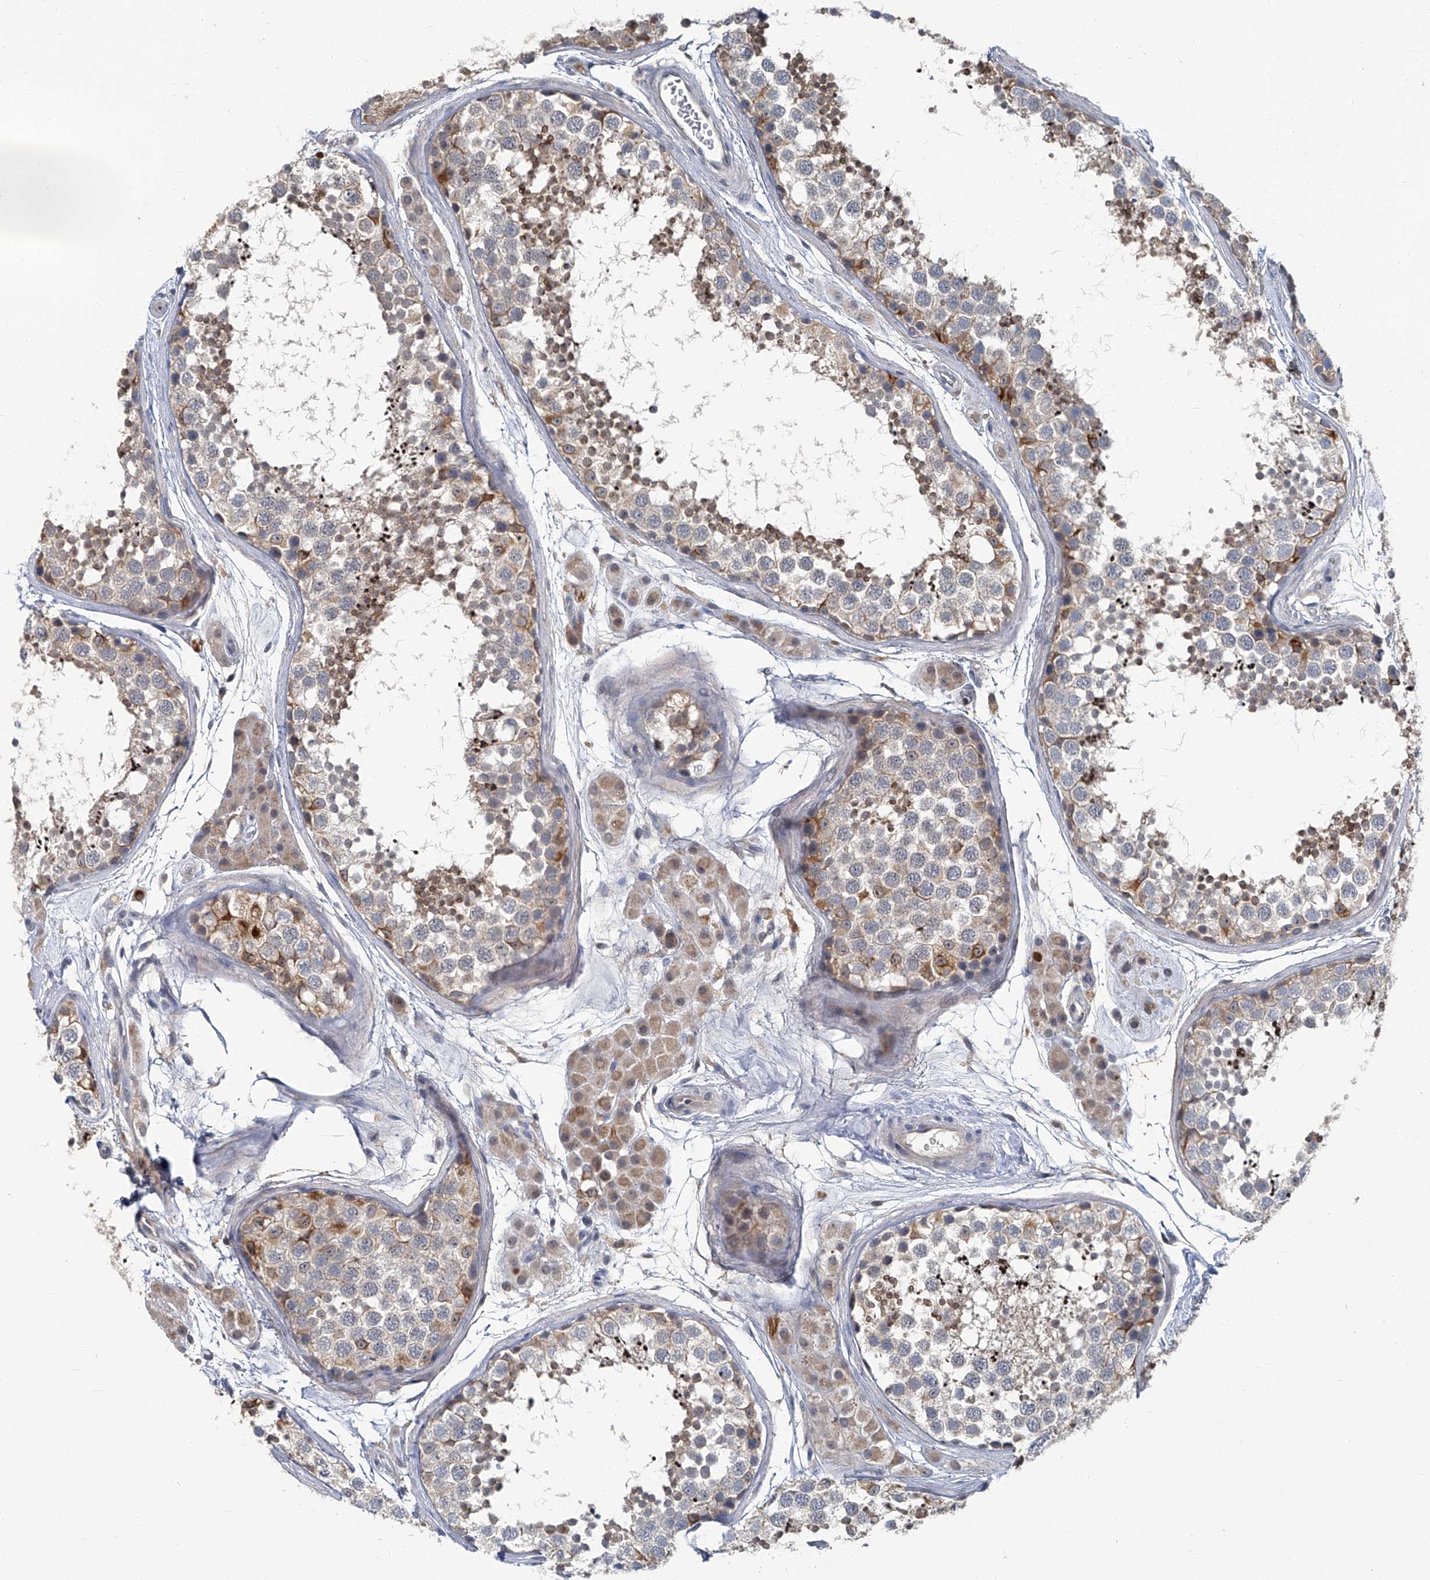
{"staining": {"intensity": "moderate", "quantity": "<25%", "location": "cytoplasmic/membranous"}, "tissue": "testis", "cell_type": "Cells in seminiferous ducts", "image_type": "normal", "snomed": [{"axis": "morphology", "description": "Normal tissue, NOS"}, {"axis": "topography", "description": "Testis"}], "caption": "IHC micrograph of normal testis: human testis stained using IHC shows low levels of moderate protein expression localized specifically in the cytoplasmic/membranous of cells in seminiferous ducts, appearing as a cytoplasmic/membranous brown color.", "gene": "AKNAD1", "patient": {"sex": "male", "age": 56}}